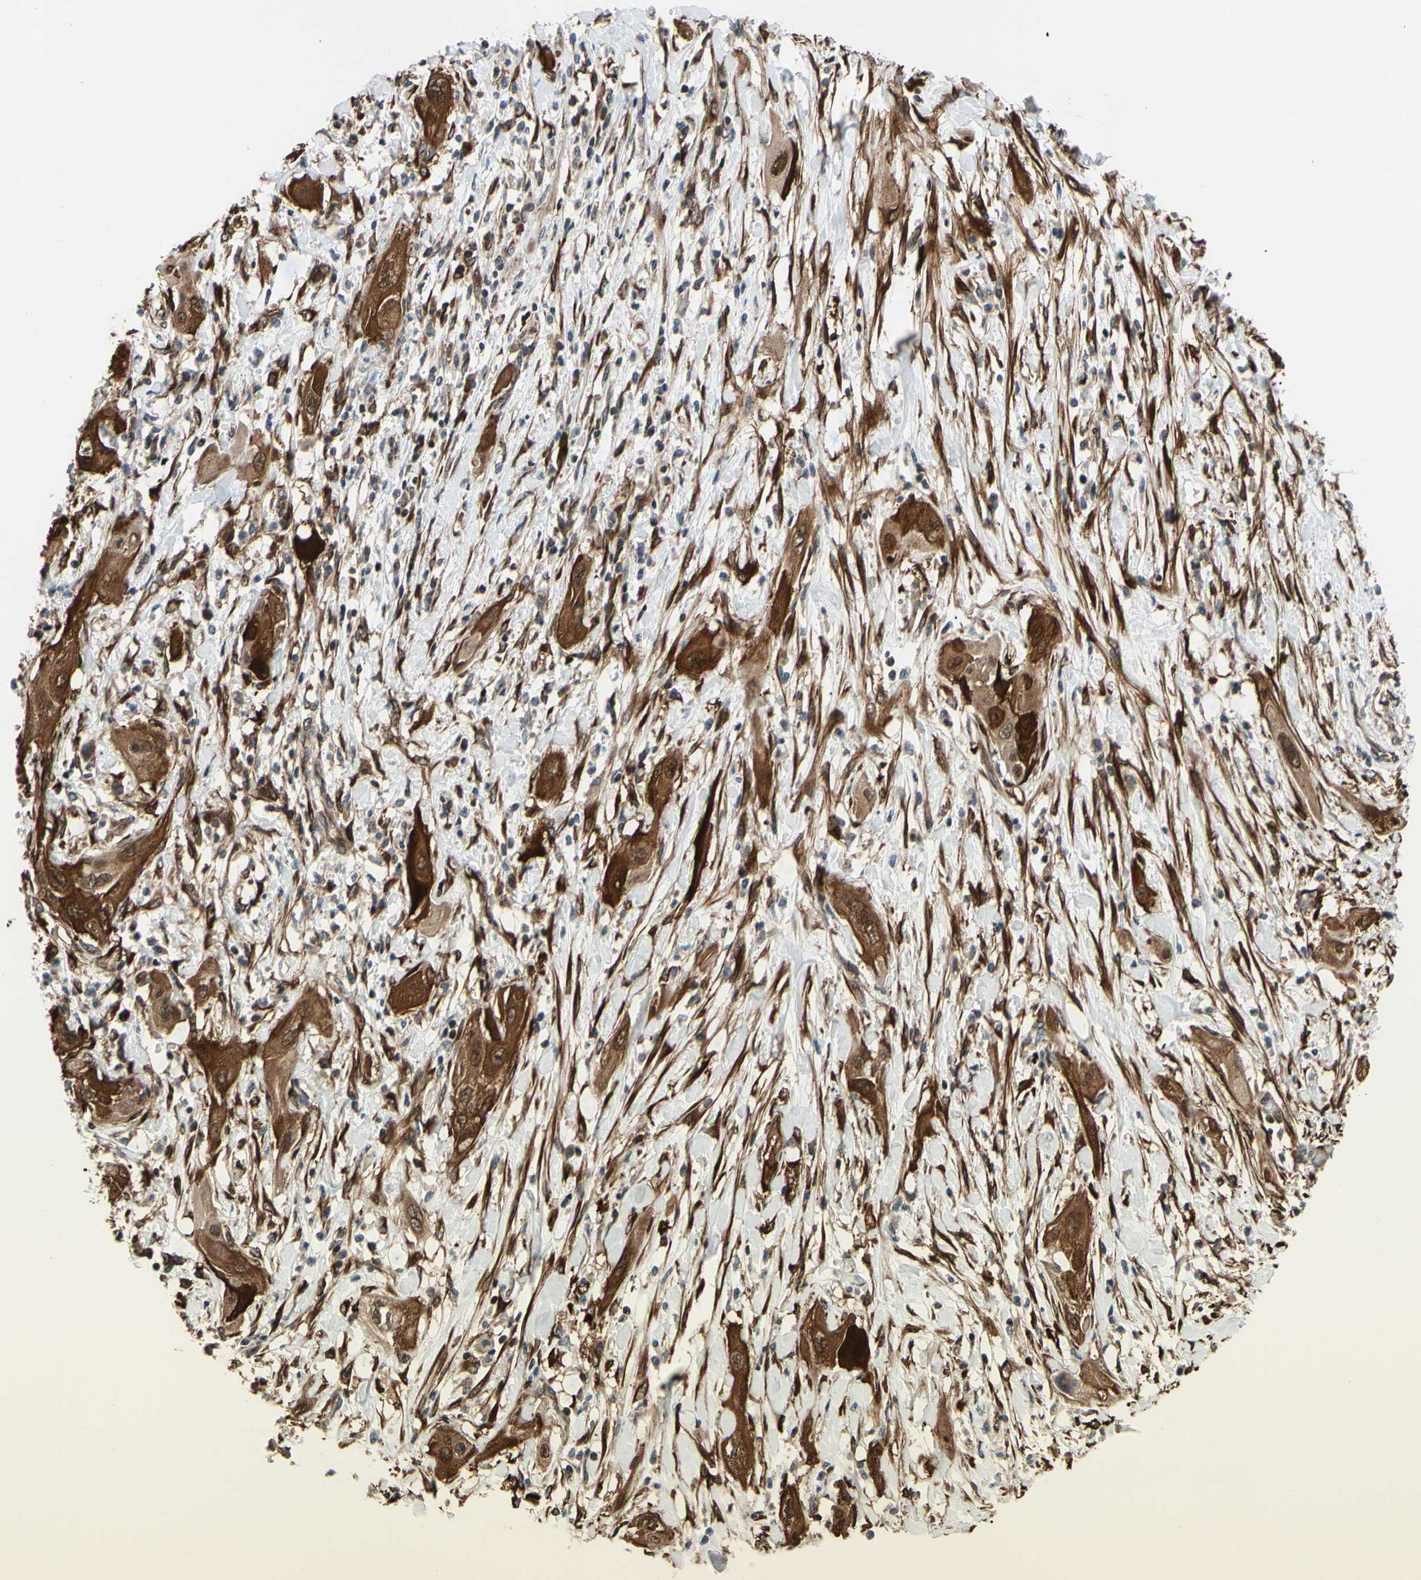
{"staining": {"intensity": "strong", "quantity": ">75%", "location": "cytoplasmic/membranous"}, "tissue": "lung cancer", "cell_type": "Tumor cells", "image_type": "cancer", "snomed": [{"axis": "morphology", "description": "Squamous cell carcinoma, NOS"}, {"axis": "topography", "description": "Lung"}], "caption": "This histopathology image demonstrates IHC staining of human lung cancer (squamous cell carcinoma), with high strong cytoplasmic/membranous staining in approximately >75% of tumor cells.", "gene": "PRAF2", "patient": {"sex": "female", "age": 47}}